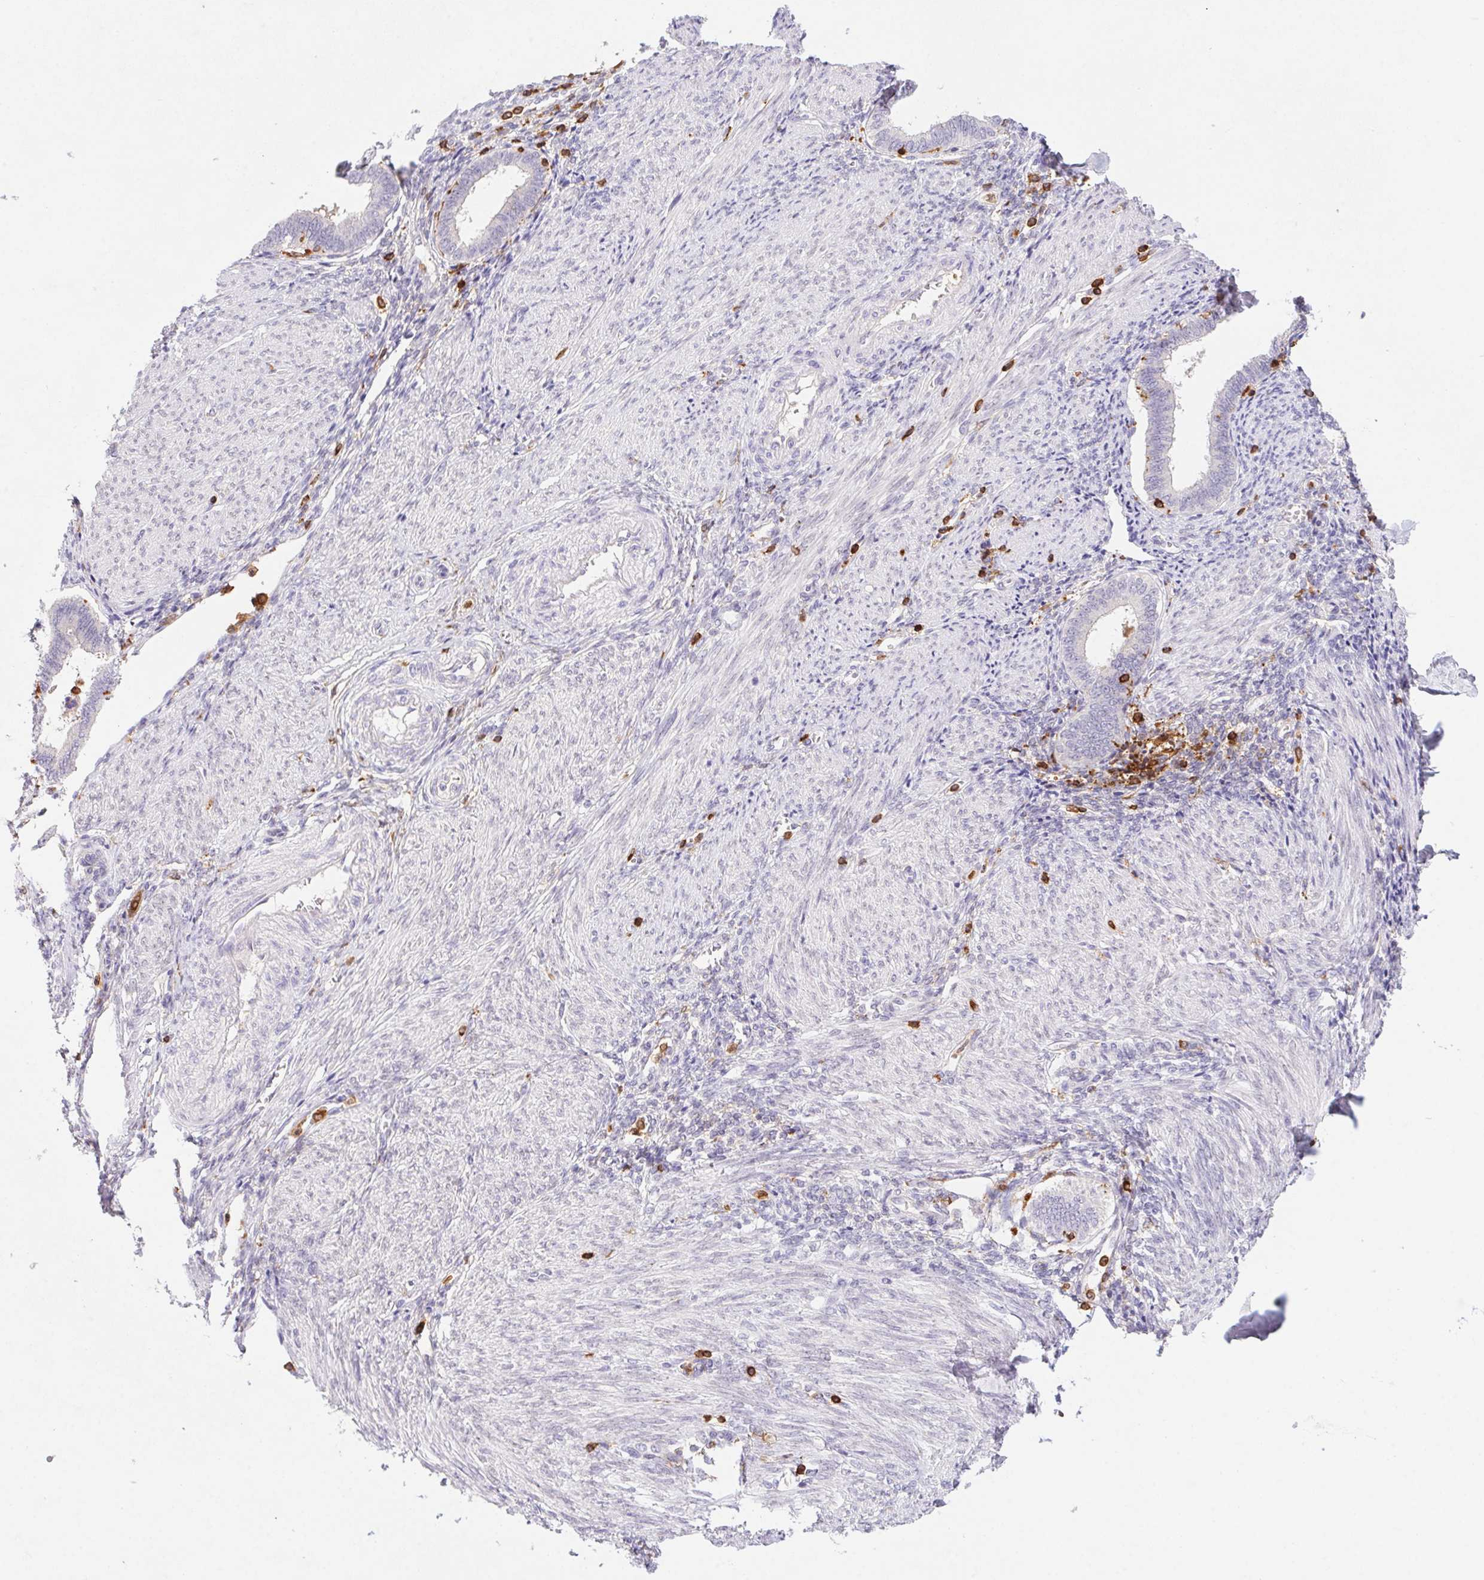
{"staining": {"intensity": "negative", "quantity": "none", "location": "none"}, "tissue": "endometrium", "cell_type": "Cells in endometrial stroma", "image_type": "normal", "snomed": [{"axis": "morphology", "description": "Normal tissue, NOS"}, {"axis": "topography", "description": "Endometrium"}], "caption": "This histopathology image is of normal endometrium stained with immunohistochemistry (IHC) to label a protein in brown with the nuclei are counter-stained blue. There is no expression in cells in endometrial stroma. The staining was performed using DAB (3,3'-diaminobenzidine) to visualize the protein expression in brown, while the nuclei were stained in blue with hematoxylin (Magnification: 20x).", "gene": "APBB1IP", "patient": {"sex": "female", "age": 42}}